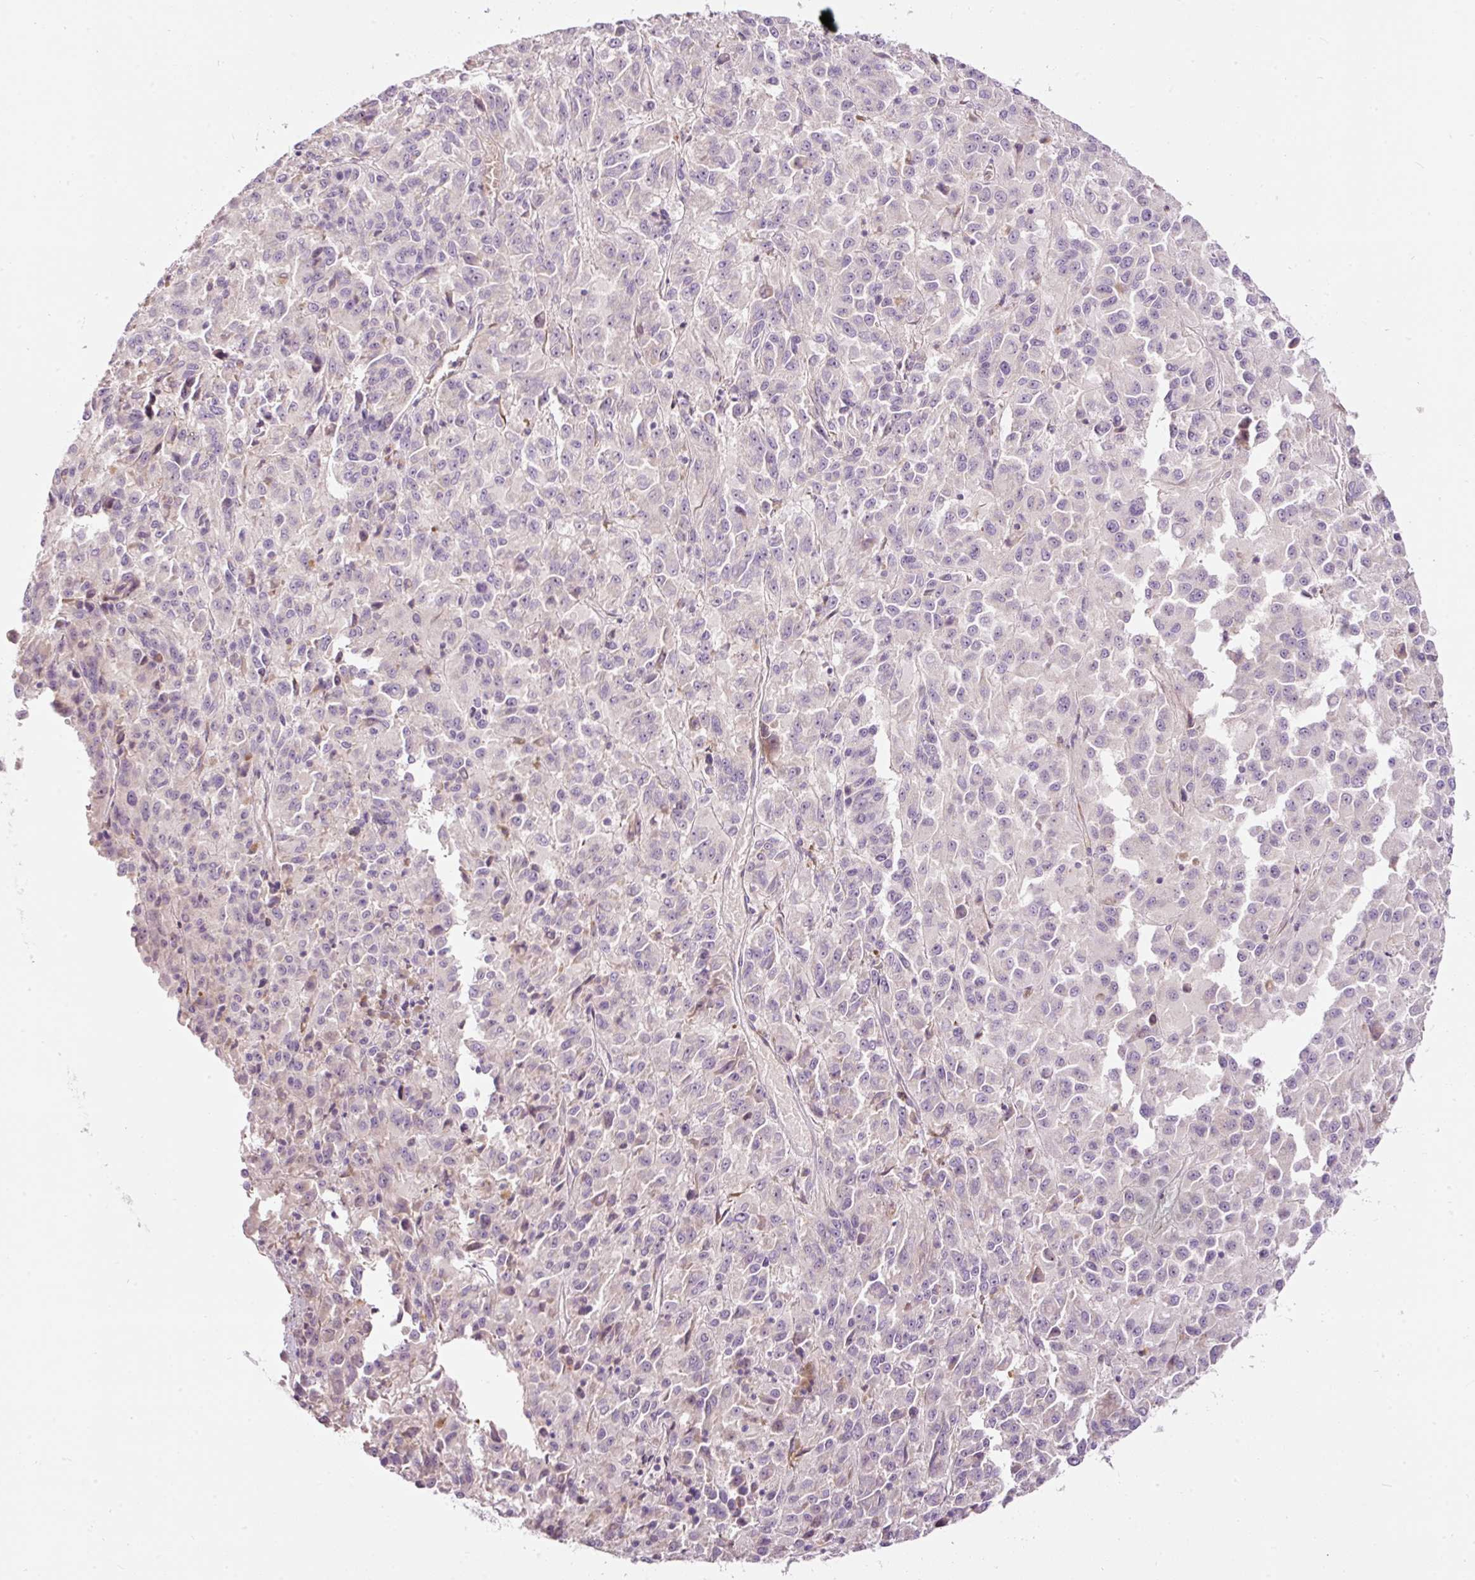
{"staining": {"intensity": "negative", "quantity": "none", "location": "none"}, "tissue": "melanoma", "cell_type": "Tumor cells", "image_type": "cancer", "snomed": [{"axis": "morphology", "description": "Malignant melanoma, Metastatic site"}, {"axis": "topography", "description": "Lung"}], "caption": "Immunohistochemistry (IHC) of malignant melanoma (metastatic site) shows no expression in tumor cells. Brightfield microscopy of immunohistochemistry stained with DAB (brown) and hematoxylin (blue), captured at high magnification.", "gene": "RSPO2", "patient": {"sex": "male", "age": 64}}